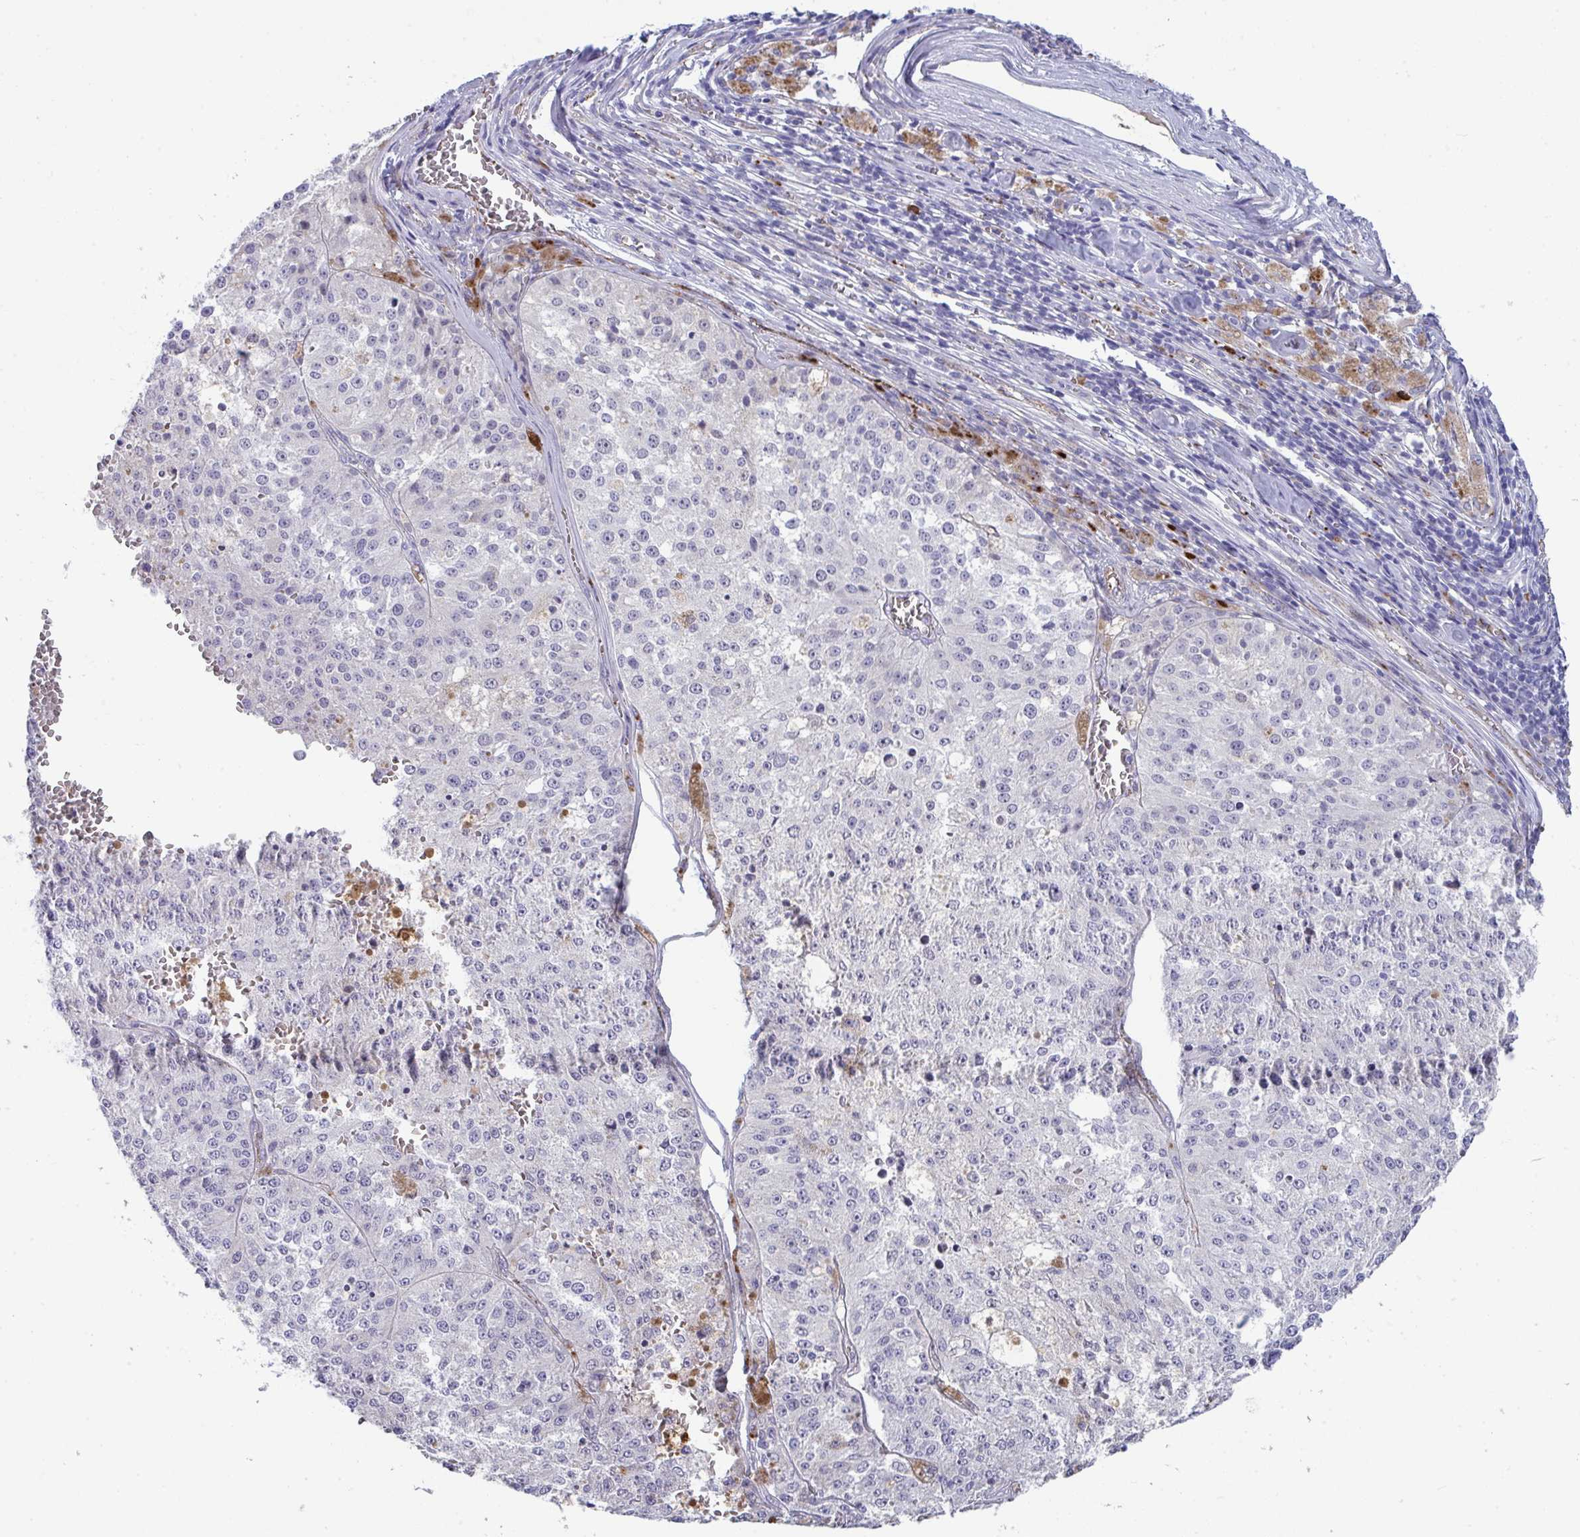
{"staining": {"intensity": "negative", "quantity": "none", "location": "none"}, "tissue": "melanoma", "cell_type": "Tumor cells", "image_type": "cancer", "snomed": [{"axis": "morphology", "description": "Malignant melanoma, Metastatic site"}, {"axis": "topography", "description": "Lymph node"}], "caption": "IHC micrograph of malignant melanoma (metastatic site) stained for a protein (brown), which reveals no expression in tumor cells.", "gene": "TOR1AIP2", "patient": {"sex": "female", "age": 64}}